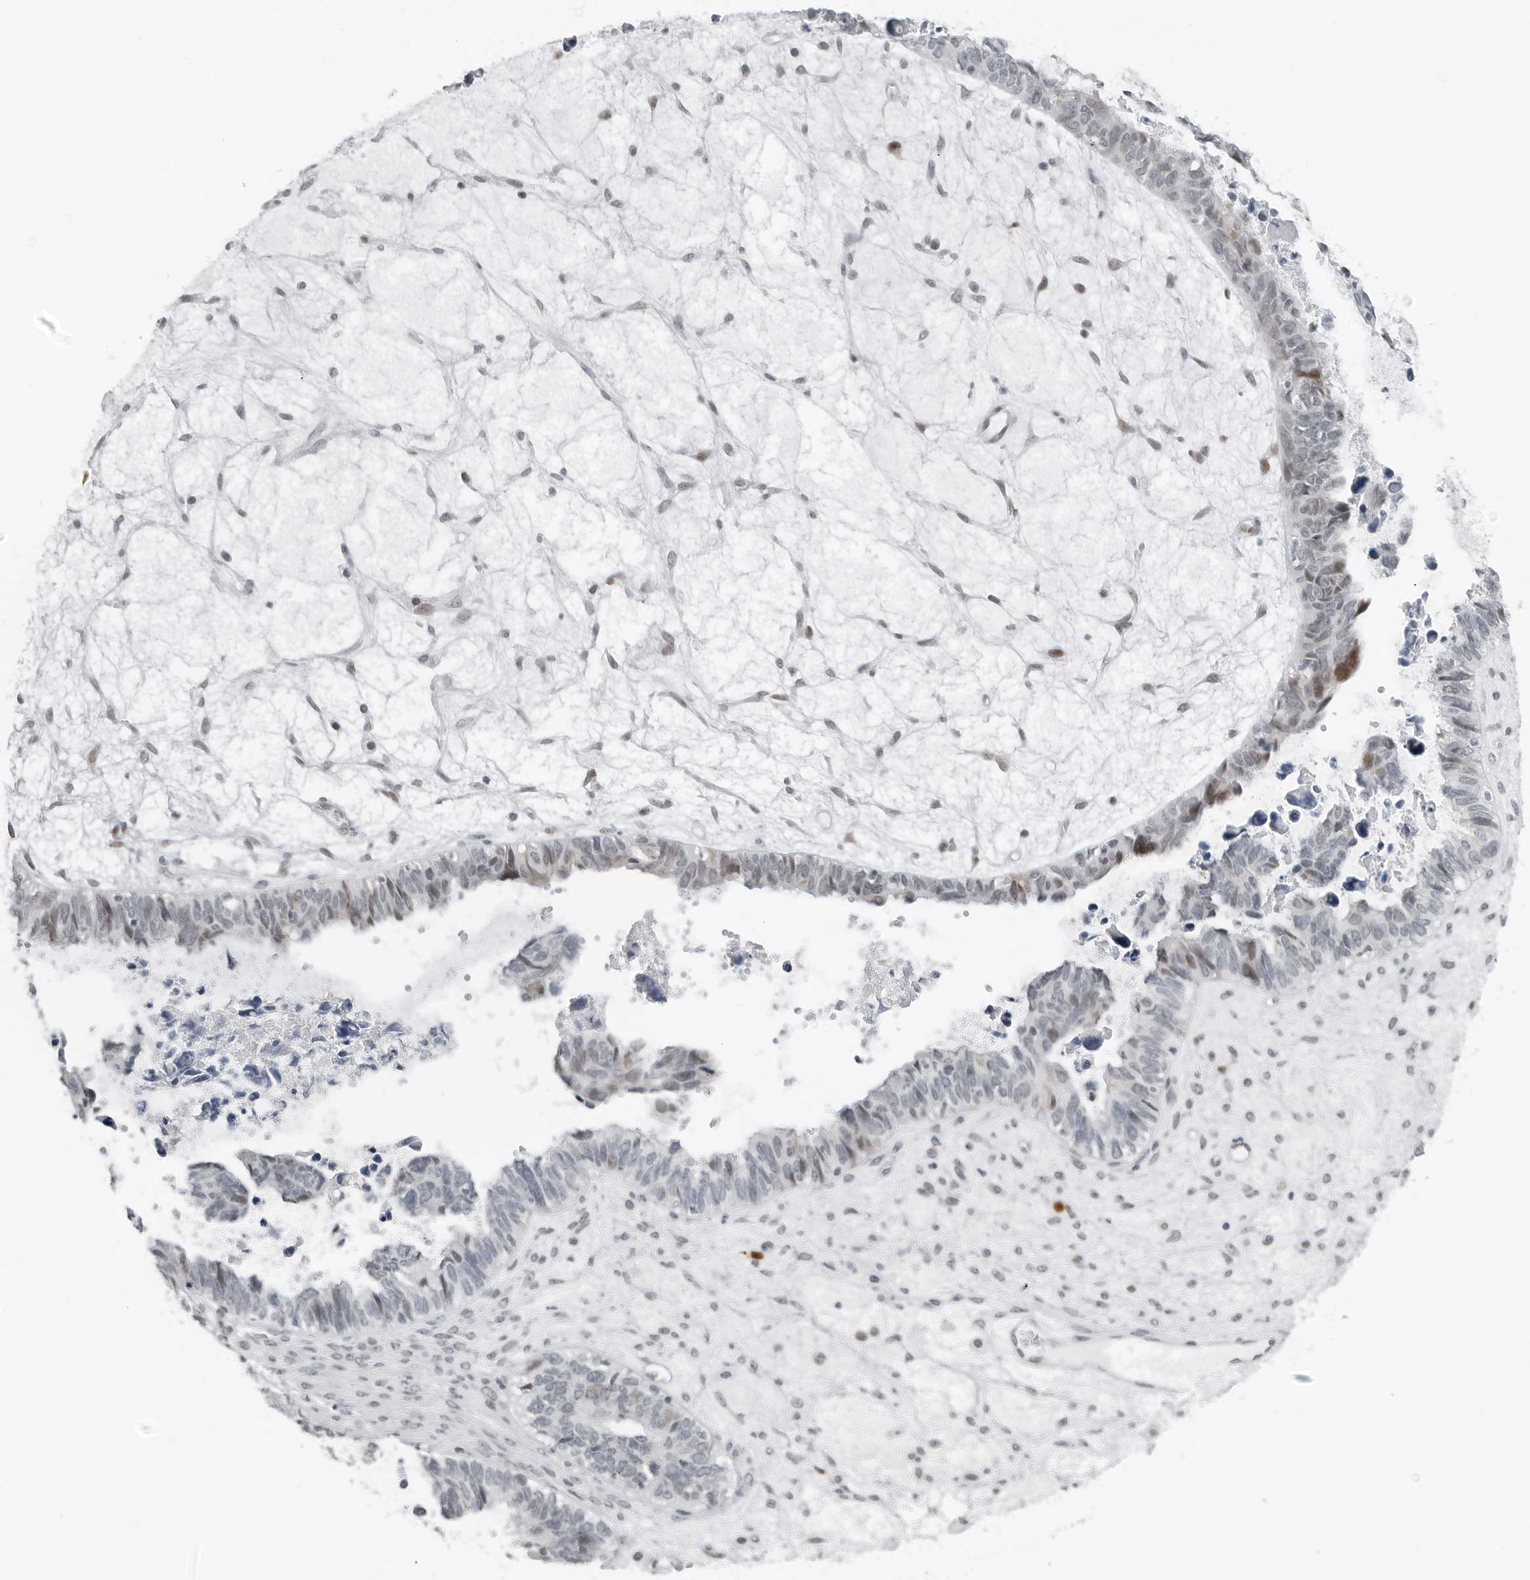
{"staining": {"intensity": "moderate", "quantity": "<25%", "location": "nuclear"}, "tissue": "ovarian cancer", "cell_type": "Tumor cells", "image_type": "cancer", "snomed": [{"axis": "morphology", "description": "Cystadenocarcinoma, serous, NOS"}, {"axis": "topography", "description": "Ovary"}], "caption": "Ovarian cancer (serous cystadenocarcinoma) stained with a protein marker reveals moderate staining in tumor cells.", "gene": "PPP1R42", "patient": {"sex": "female", "age": 79}}